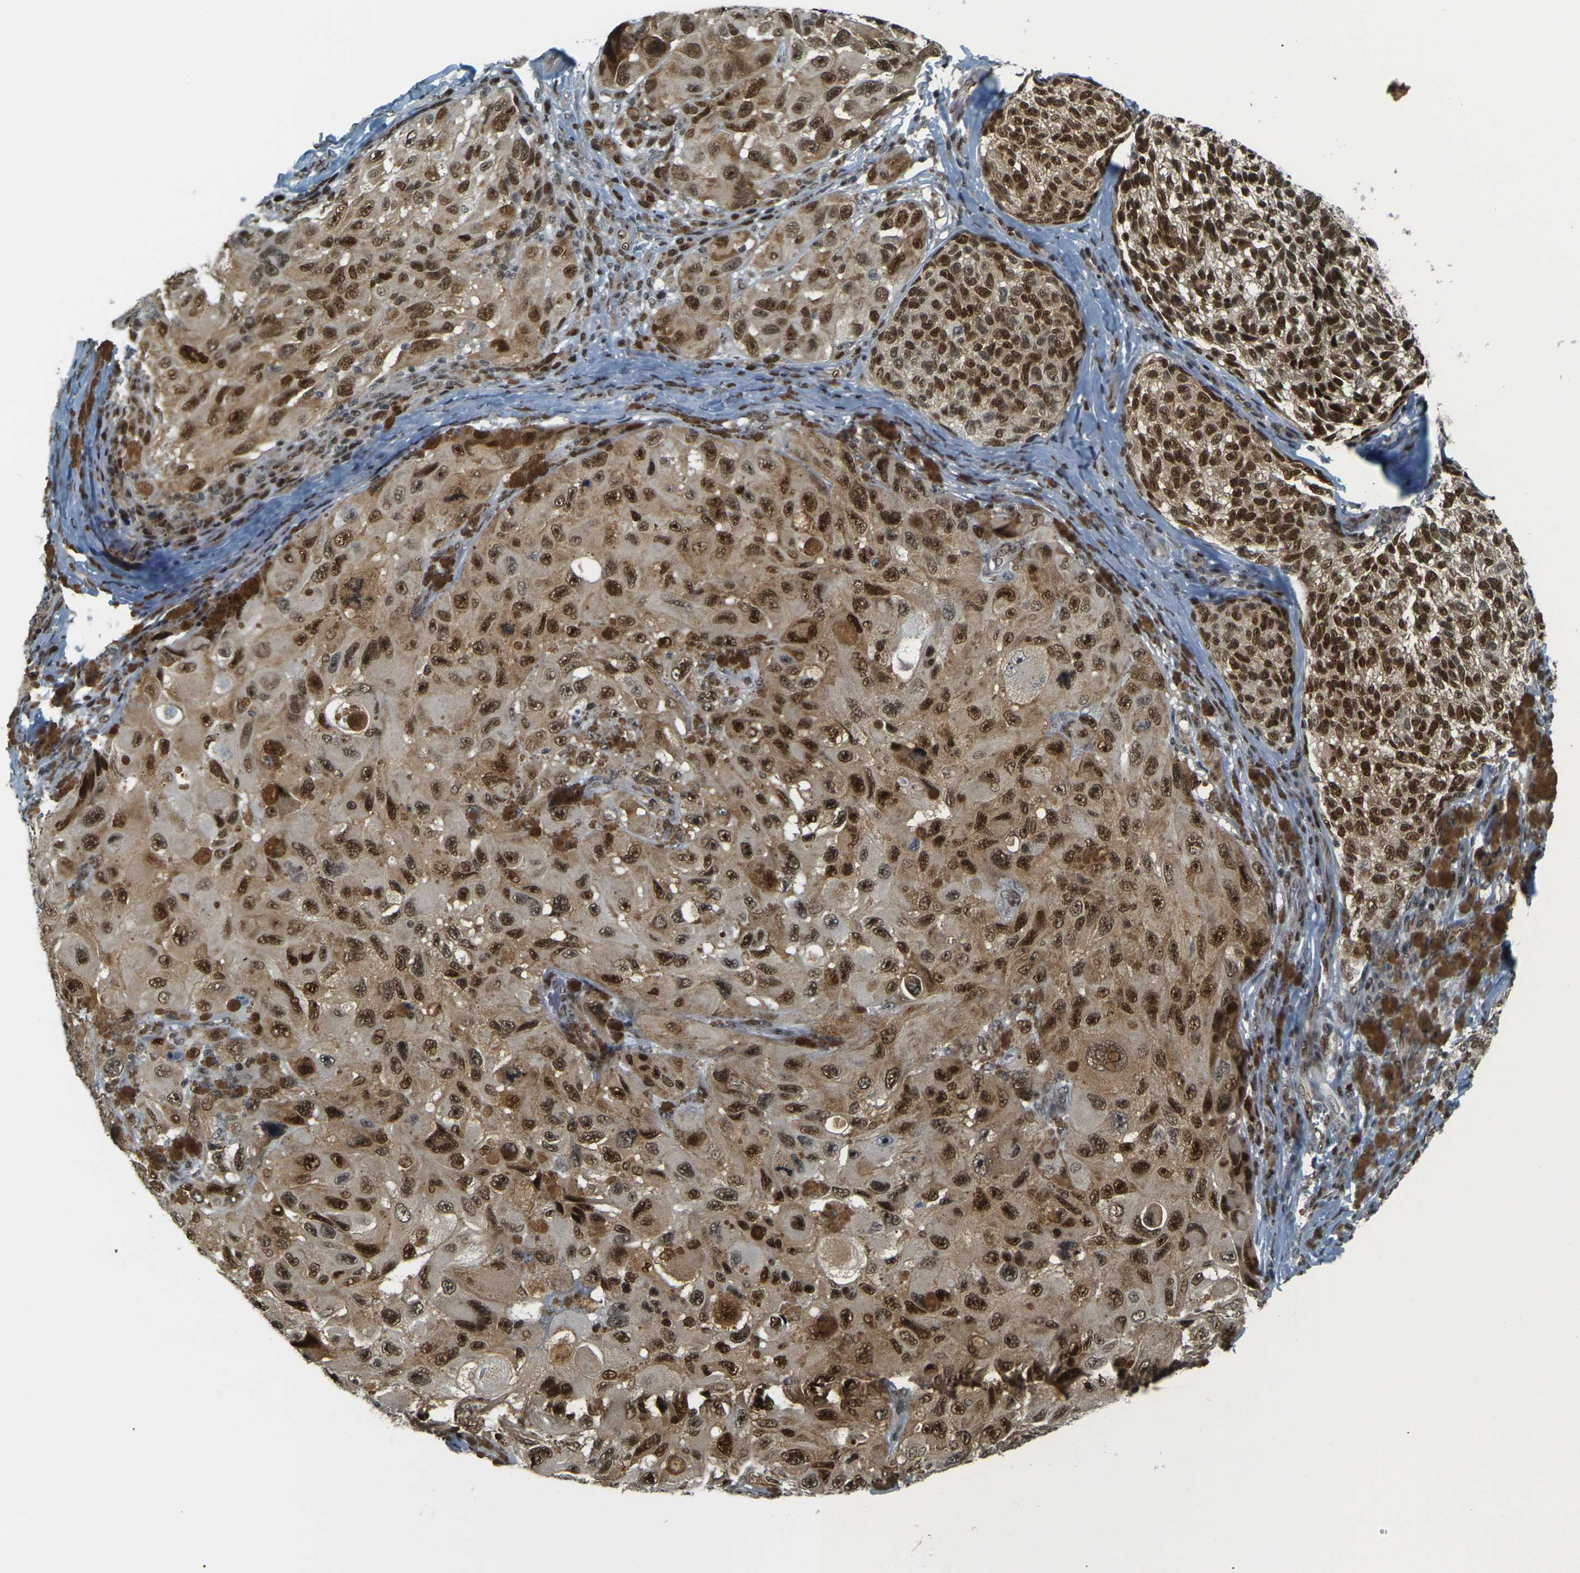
{"staining": {"intensity": "strong", "quantity": ">75%", "location": "cytoplasmic/membranous,nuclear"}, "tissue": "melanoma", "cell_type": "Tumor cells", "image_type": "cancer", "snomed": [{"axis": "morphology", "description": "Malignant melanoma, NOS"}, {"axis": "topography", "description": "Skin"}], "caption": "Protein expression analysis of human malignant melanoma reveals strong cytoplasmic/membranous and nuclear expression in about >75% of tumor cells. The staining was performed using DAB to visualize the protein expression in brown, while the nuclei were stained in blue with hematoxylin (Magnification: 20x).", "gene": "NHEJ1", "patient": {"sex": "female", "age": 73}}